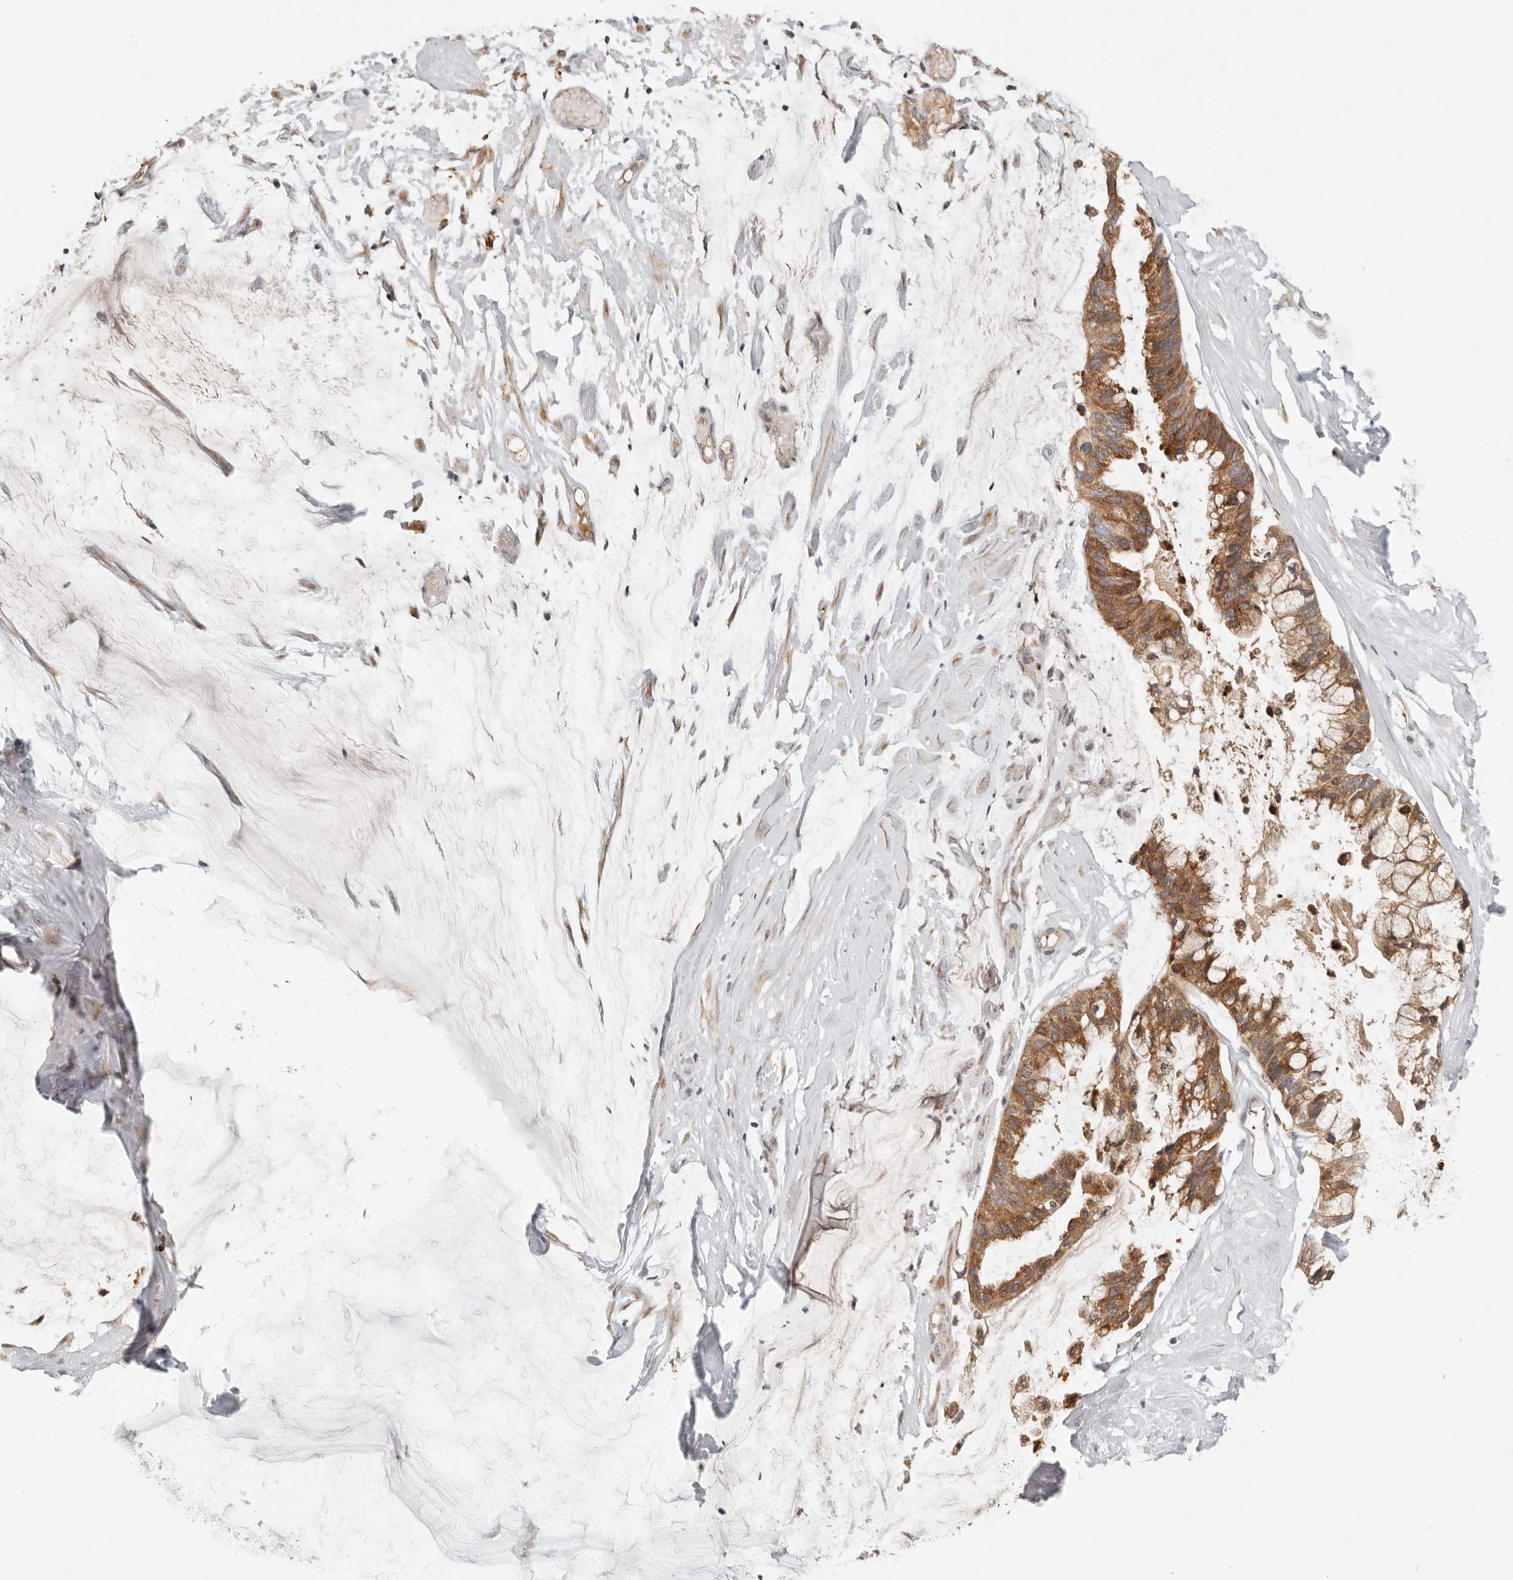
{"staining": {"intensity": "moderate", "quantity": ">75%", "location": "cytoplasmic/membranous"}, "tissue": "ovarian cancer", "cell_type": "Tumor cells", "image_type": "cancer", "snomed": [{"axis": "morphology", "description": "Cystadenocarcinoma, mucinous, NOS"}, {"axis": "topography", "description": "Ovary"}], "caption": "Protein analysis of ovarian cancer (mucinous cystadenocarcinoma) tissue demonstrates moderate cytoplasmic/membranous staining in approximately >75% of tumor cells.", "gene": "ARHGEF10L", "patient": {"sex": "female", "age": 39}}